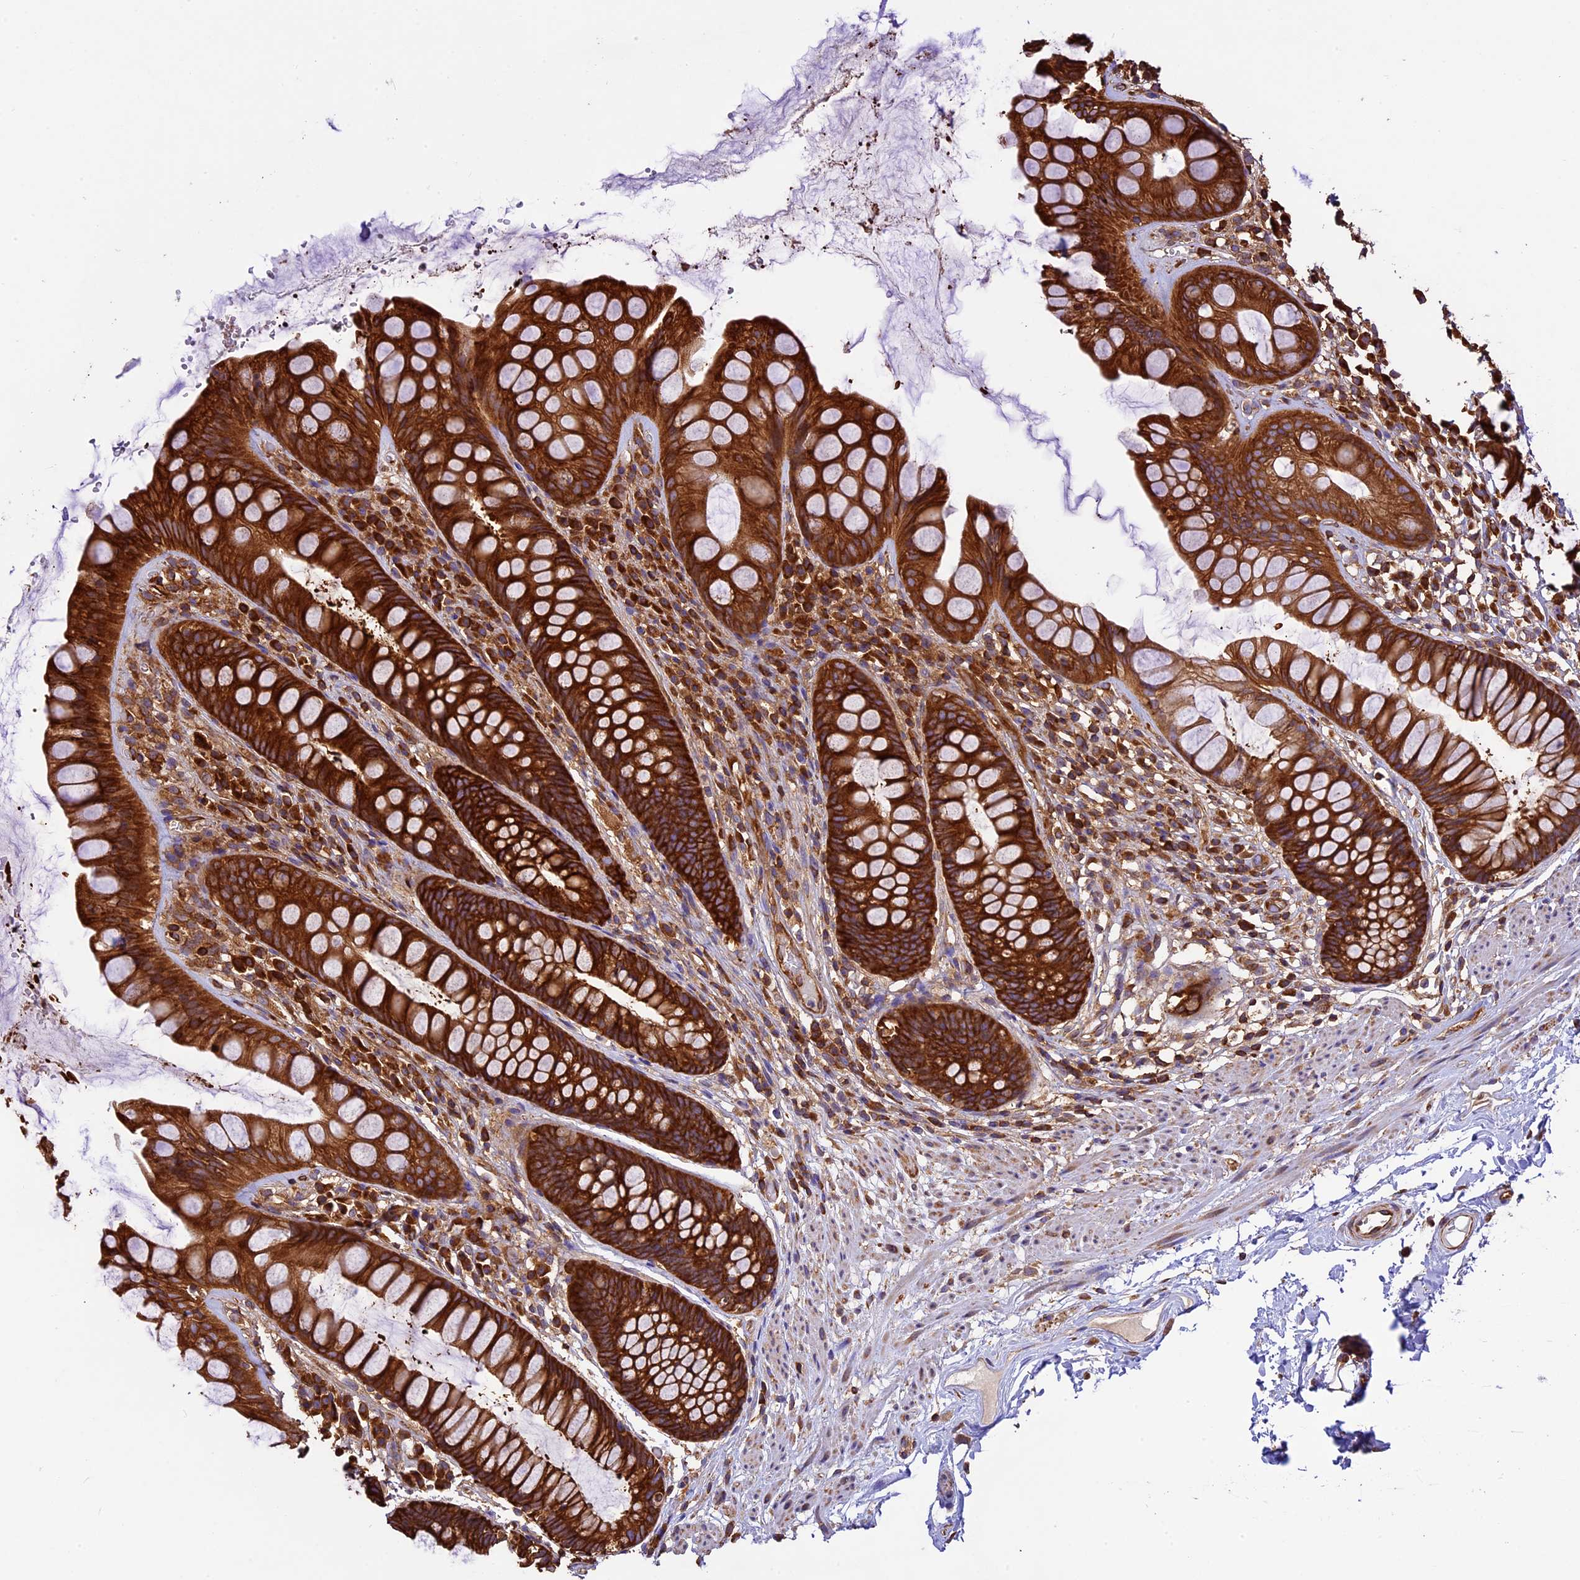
{"staining": {"intensity": "strong", "quantity": ">75%", "location": "cytoplasmic/membranous"}, "tissue": "rectum", "cell_type": "Glandular cells", "image_type": "normal", "snomed": [{"axis": "morphology", "description": "Normal tissue, NOS"}, {"axis": "topography", "description": "Rectum"}], "caption": "Strong cytoplasmic/membranous expression is appreciated in approximately >75% of glandular cells in normal rectum.", "gene": "KARS1", "patient": {"sex": "male", "age": 74}}